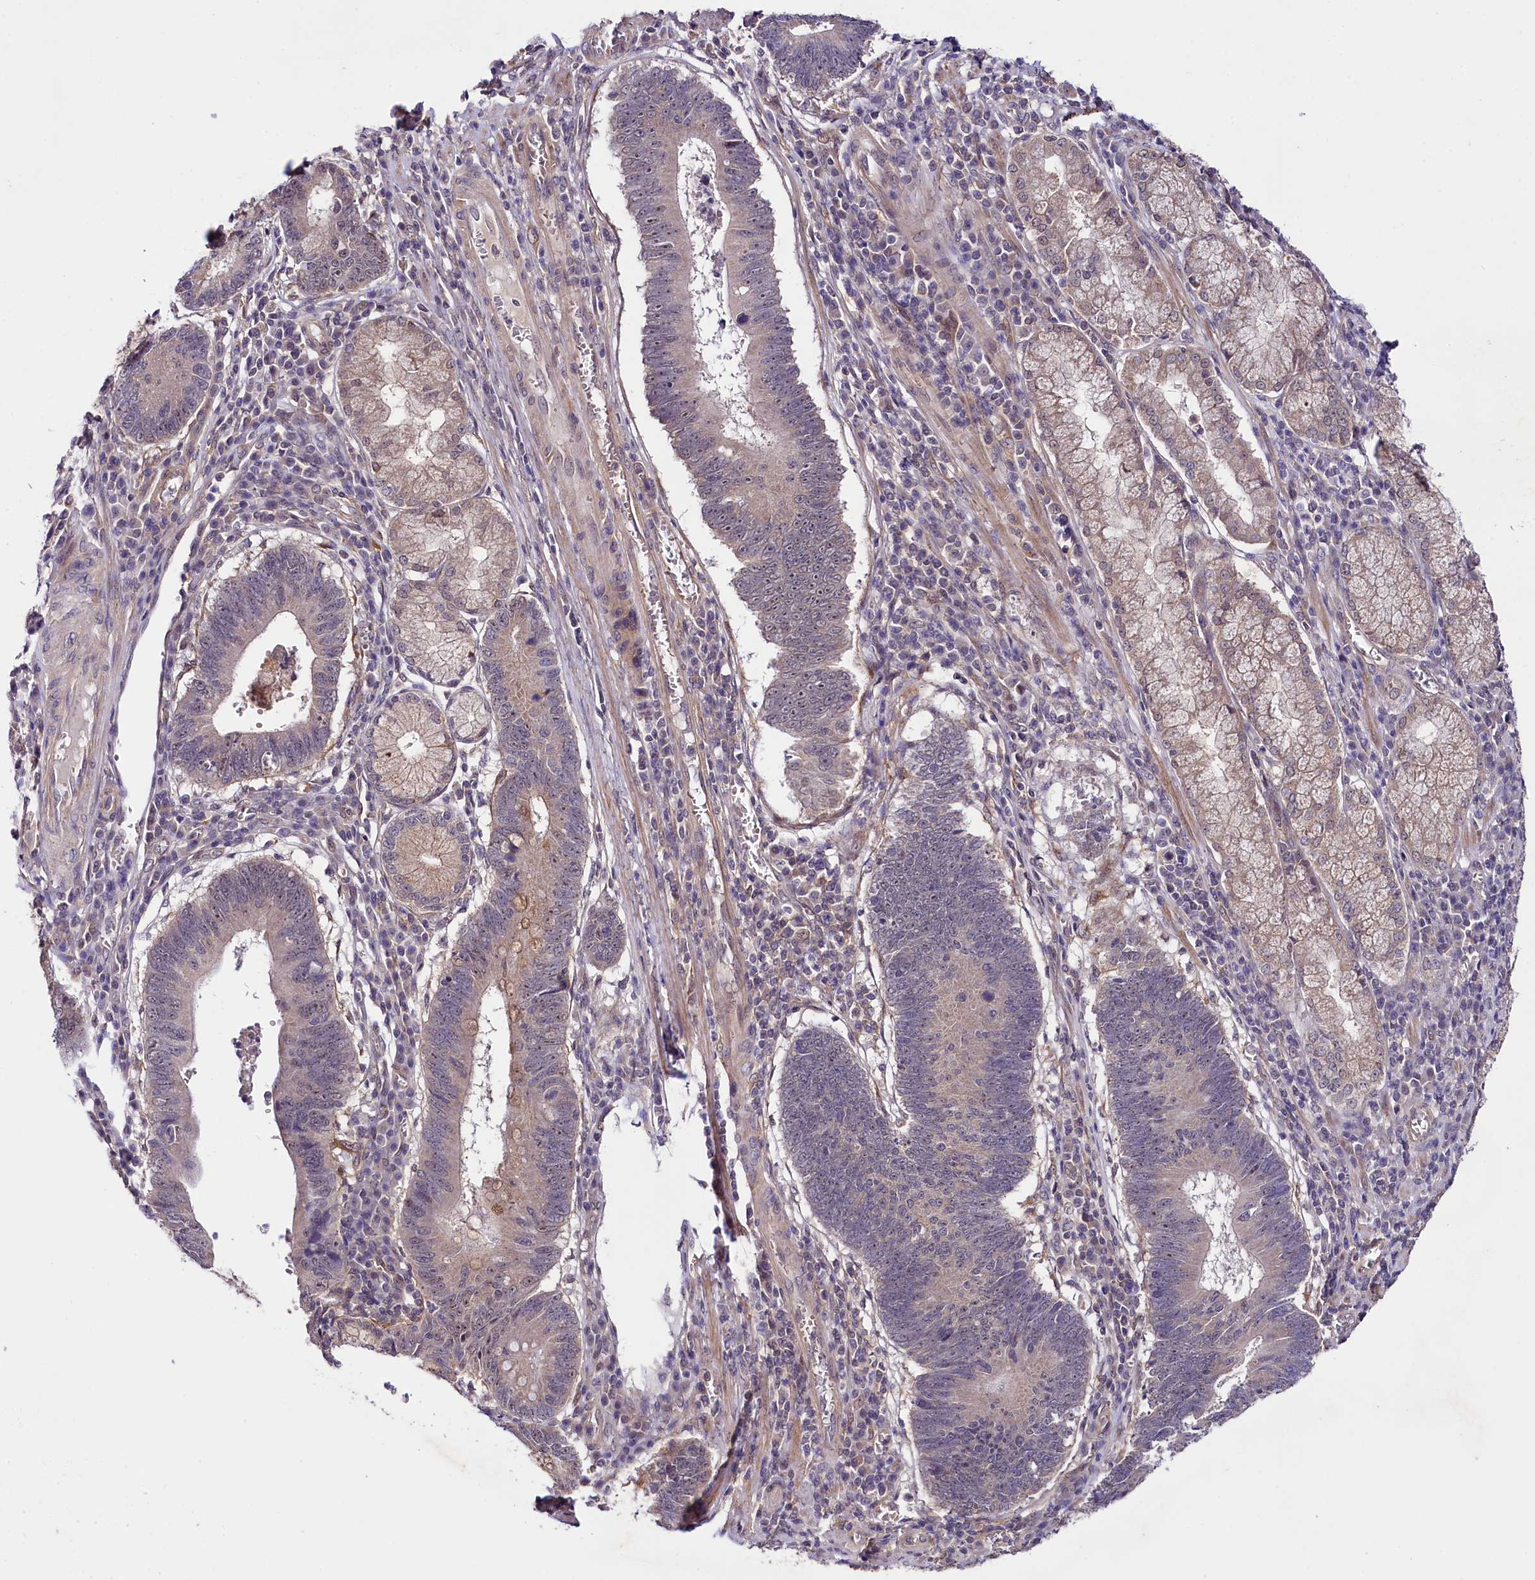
{"staining": {"intensity": "weak", "quantity": "<25%", "location": "nuclear"}, "tissue": "stomach cancer", "cell_type": "Tumor cells", "image_type": "cancer", "snomed": [{"axis": "morphology", "description": "Adenocarcinoma, NOS"}, {"axis": "topography", "description": "Stomach"}], "caption": "Tumor cells show no significant staining in adenocarcinoma (stomach).", "gene": "PHLDB1", "patient": {"sex": "male", "age": 59}}